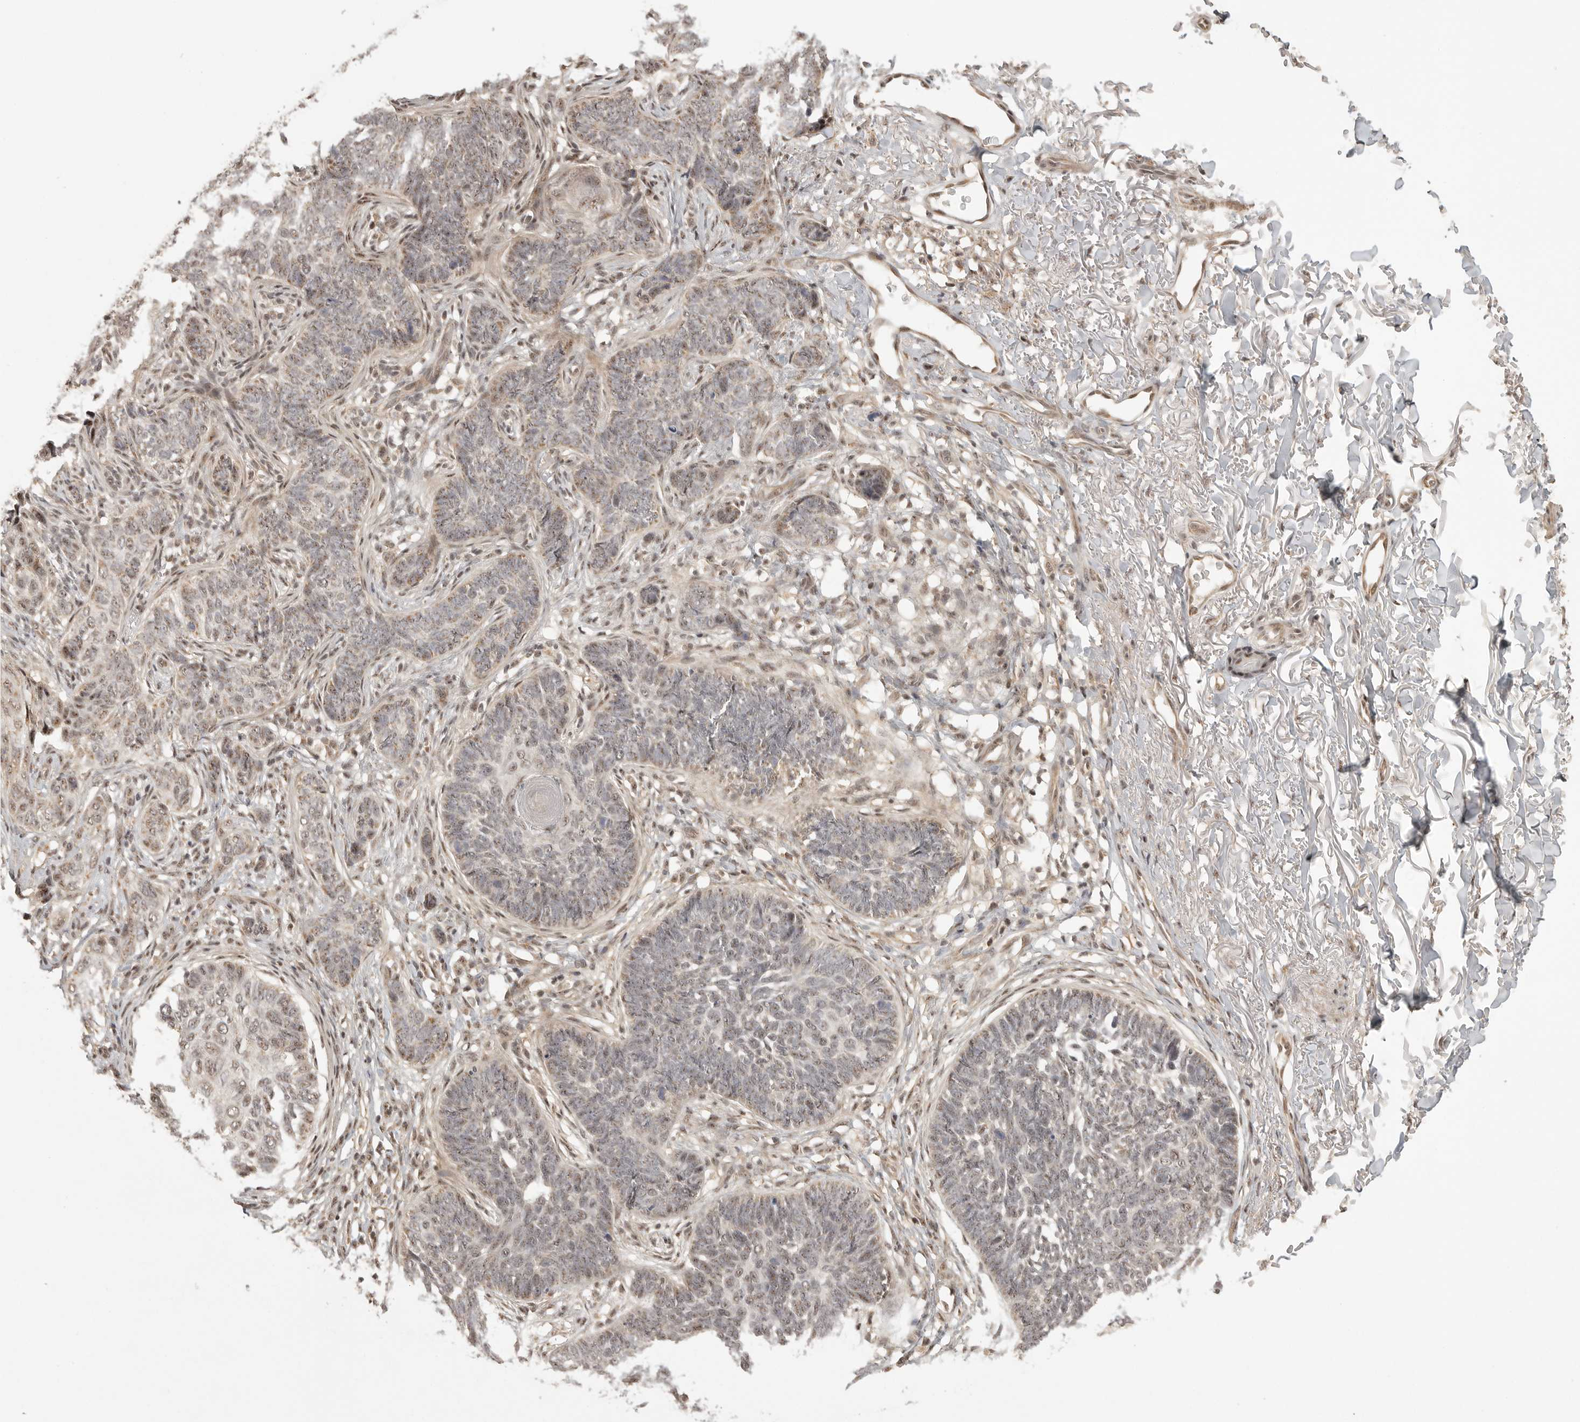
{"staining": {"intensity": "weak", "quantity": "25%-75%", "location": "nuclear"}, "tissue": "skin cancer", "cell_type": "Tumor cells", "image_type": "cancer", "snomed": [{"axis": "morphology", "description": "Normal tissue, NOS"}, {"axis": "morphology", "description": "Basal cell carcinoma"}, {"axis": "topography", "description": "Skin"}], "caption": "IHC (DAB) staining of skin cancer (basal cell carcinoma) shows weak nuclear protein expression in about 25%-75% of tumor cells.", "gene": "POMP", "patient": {"sex": "male", "age": 77}}